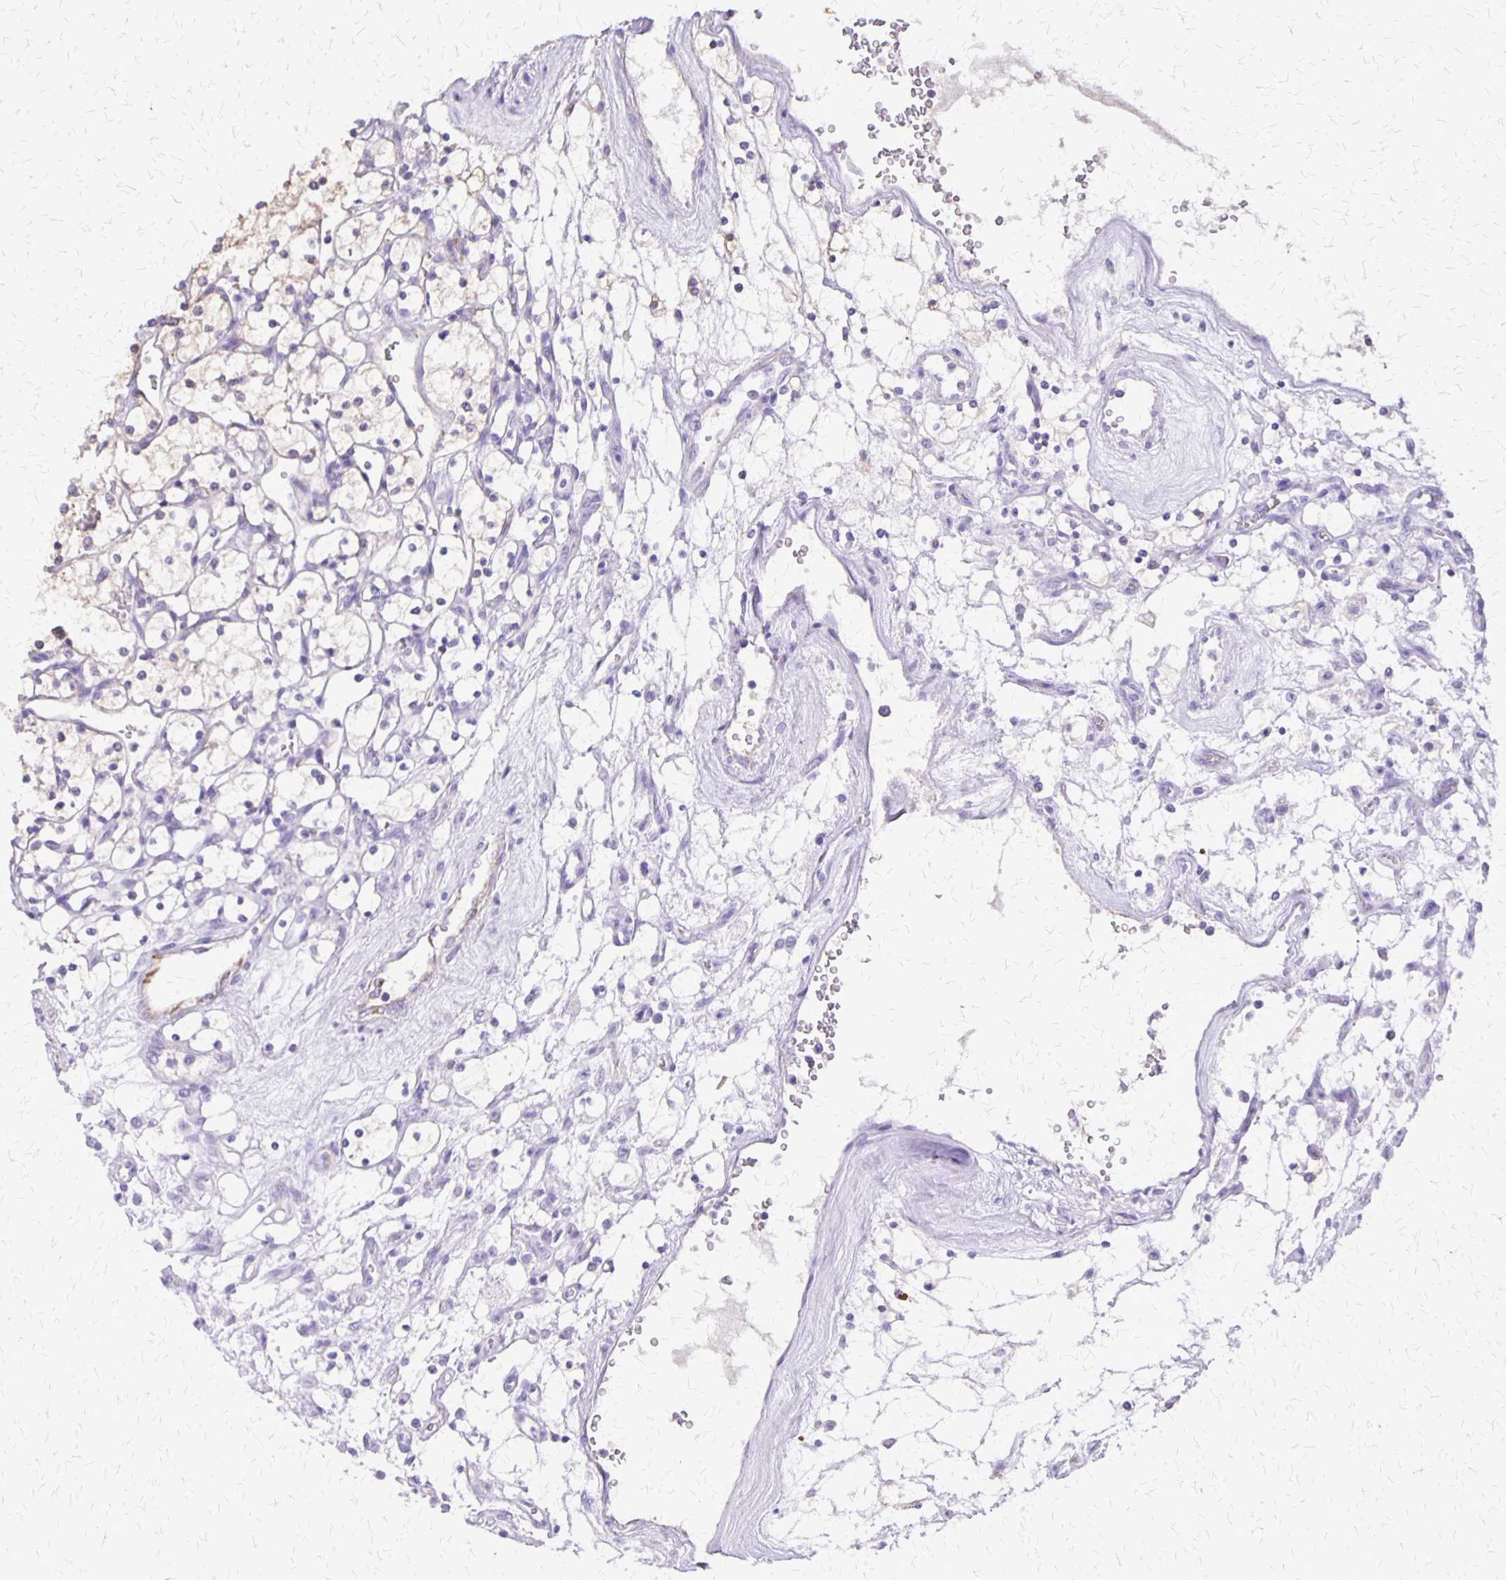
{"staining": {"intensity": "negative", "quantity": "none", "location": "none"}, "tissue": "renal cancer", "cell_type": "Tumor cells", "image_type": "cancer", "snomed": [{"axis": "morphology", "description": "Adenocarcinoma, NOS"}, {"axis": "topography", "description": "Kidney"}], "caption": "The histopathology image exhibits no staining of tumor cells in renal adenocarcinoma. Nuclei are stained in blue.", "gene": "SI", "patient": {"sex": "female", "age": 69}}